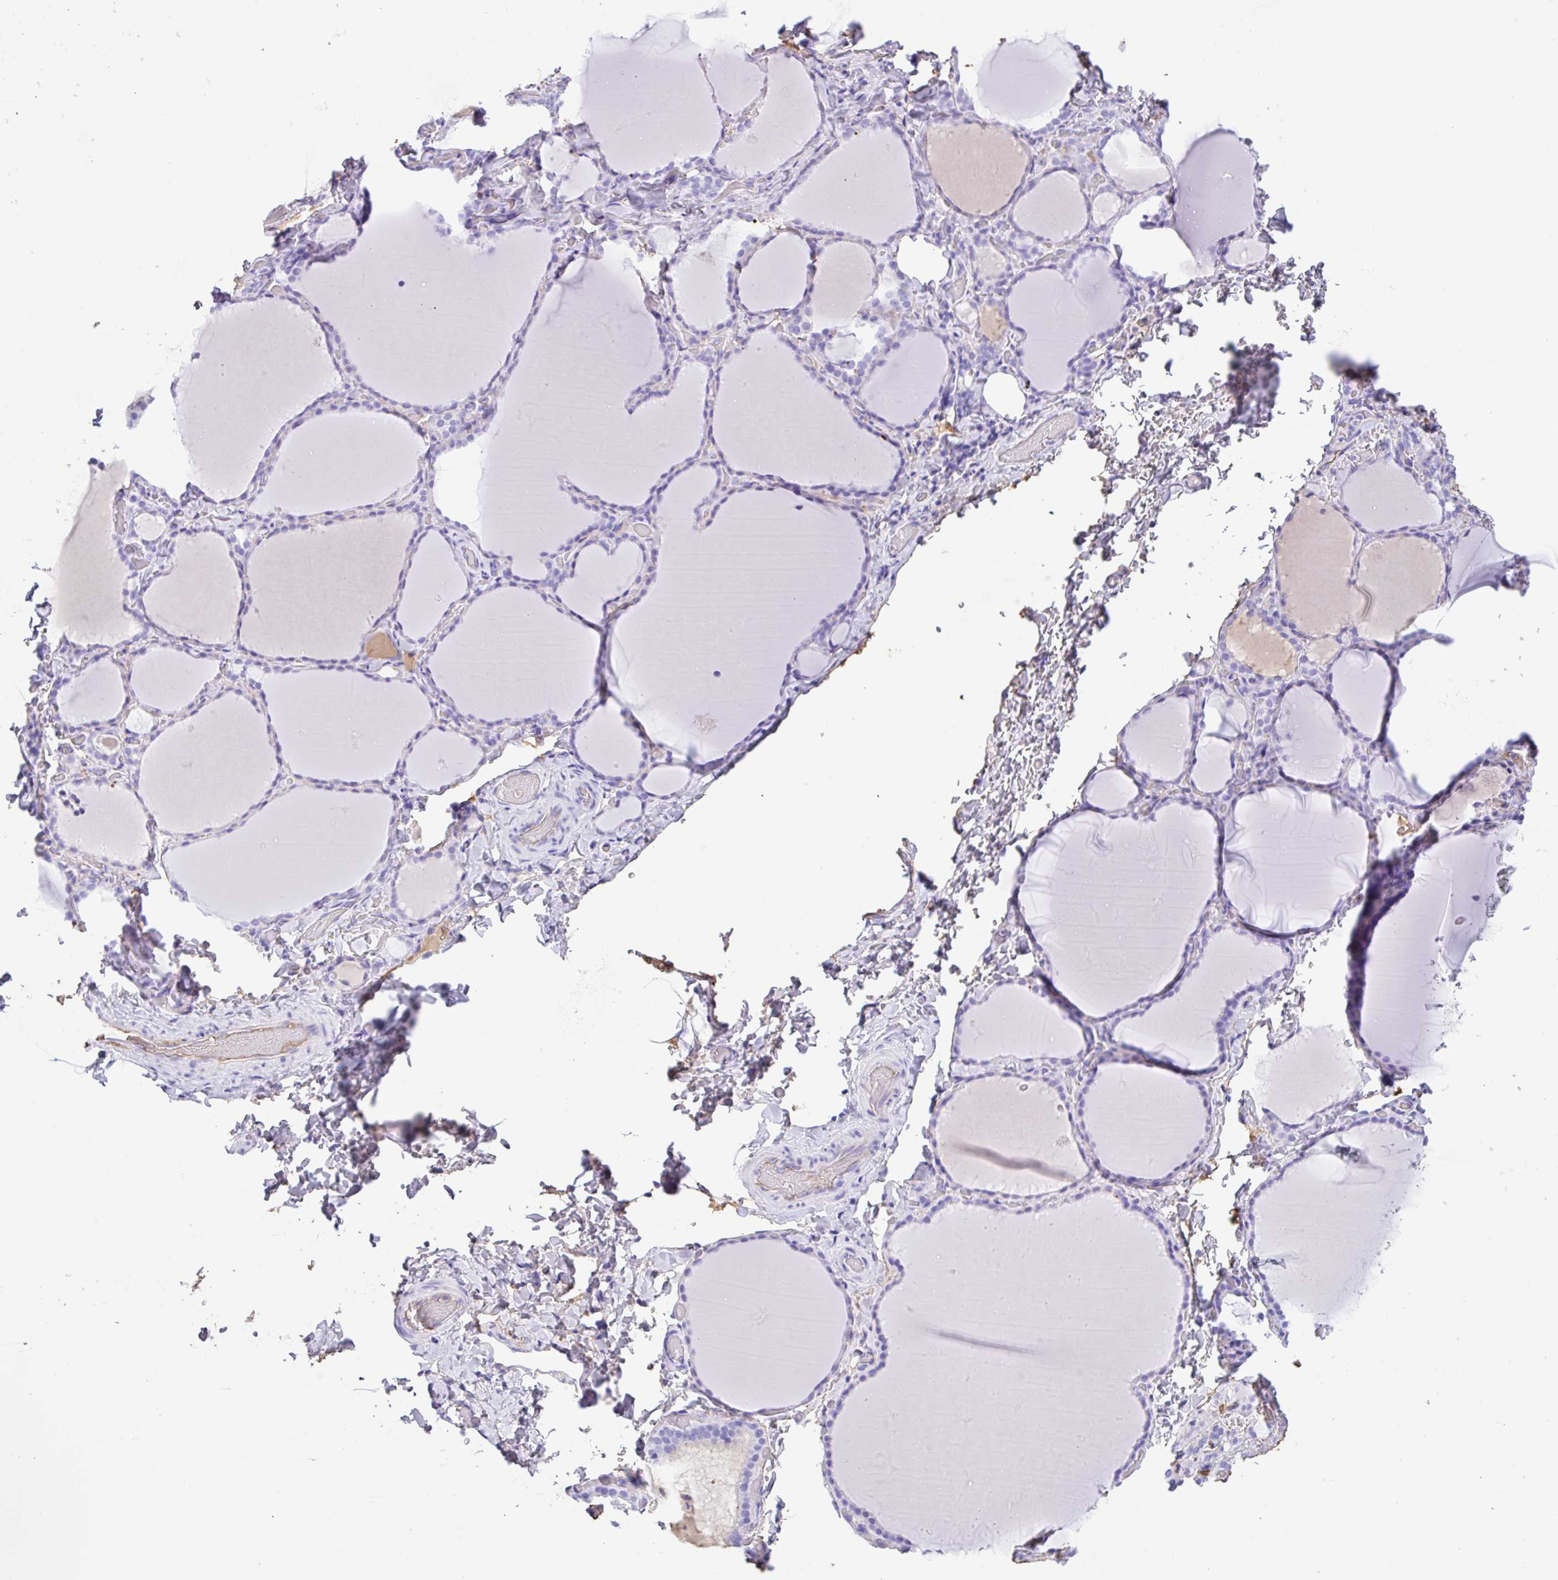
{"staining": {"intensity": "negative", "quantity": "none", "location": "none"}, "tissue": "thyroid gland", "cell_type": "Glandular cells", "image_type": "normal", "snomed": [{"axis": "morphology", "description": "Normal tissue, NOS"}, {"axis": "topography", "description": "Thyroid gland"}], "caption": "Photomicrograph shows no protein staining in glandular cells of unremarkable thyroid gland. (DAB immunohistochemistry with hematoxylin counter stain).", "gene": "HOXC12", "patient": {"sex": "female", "age": 22}}